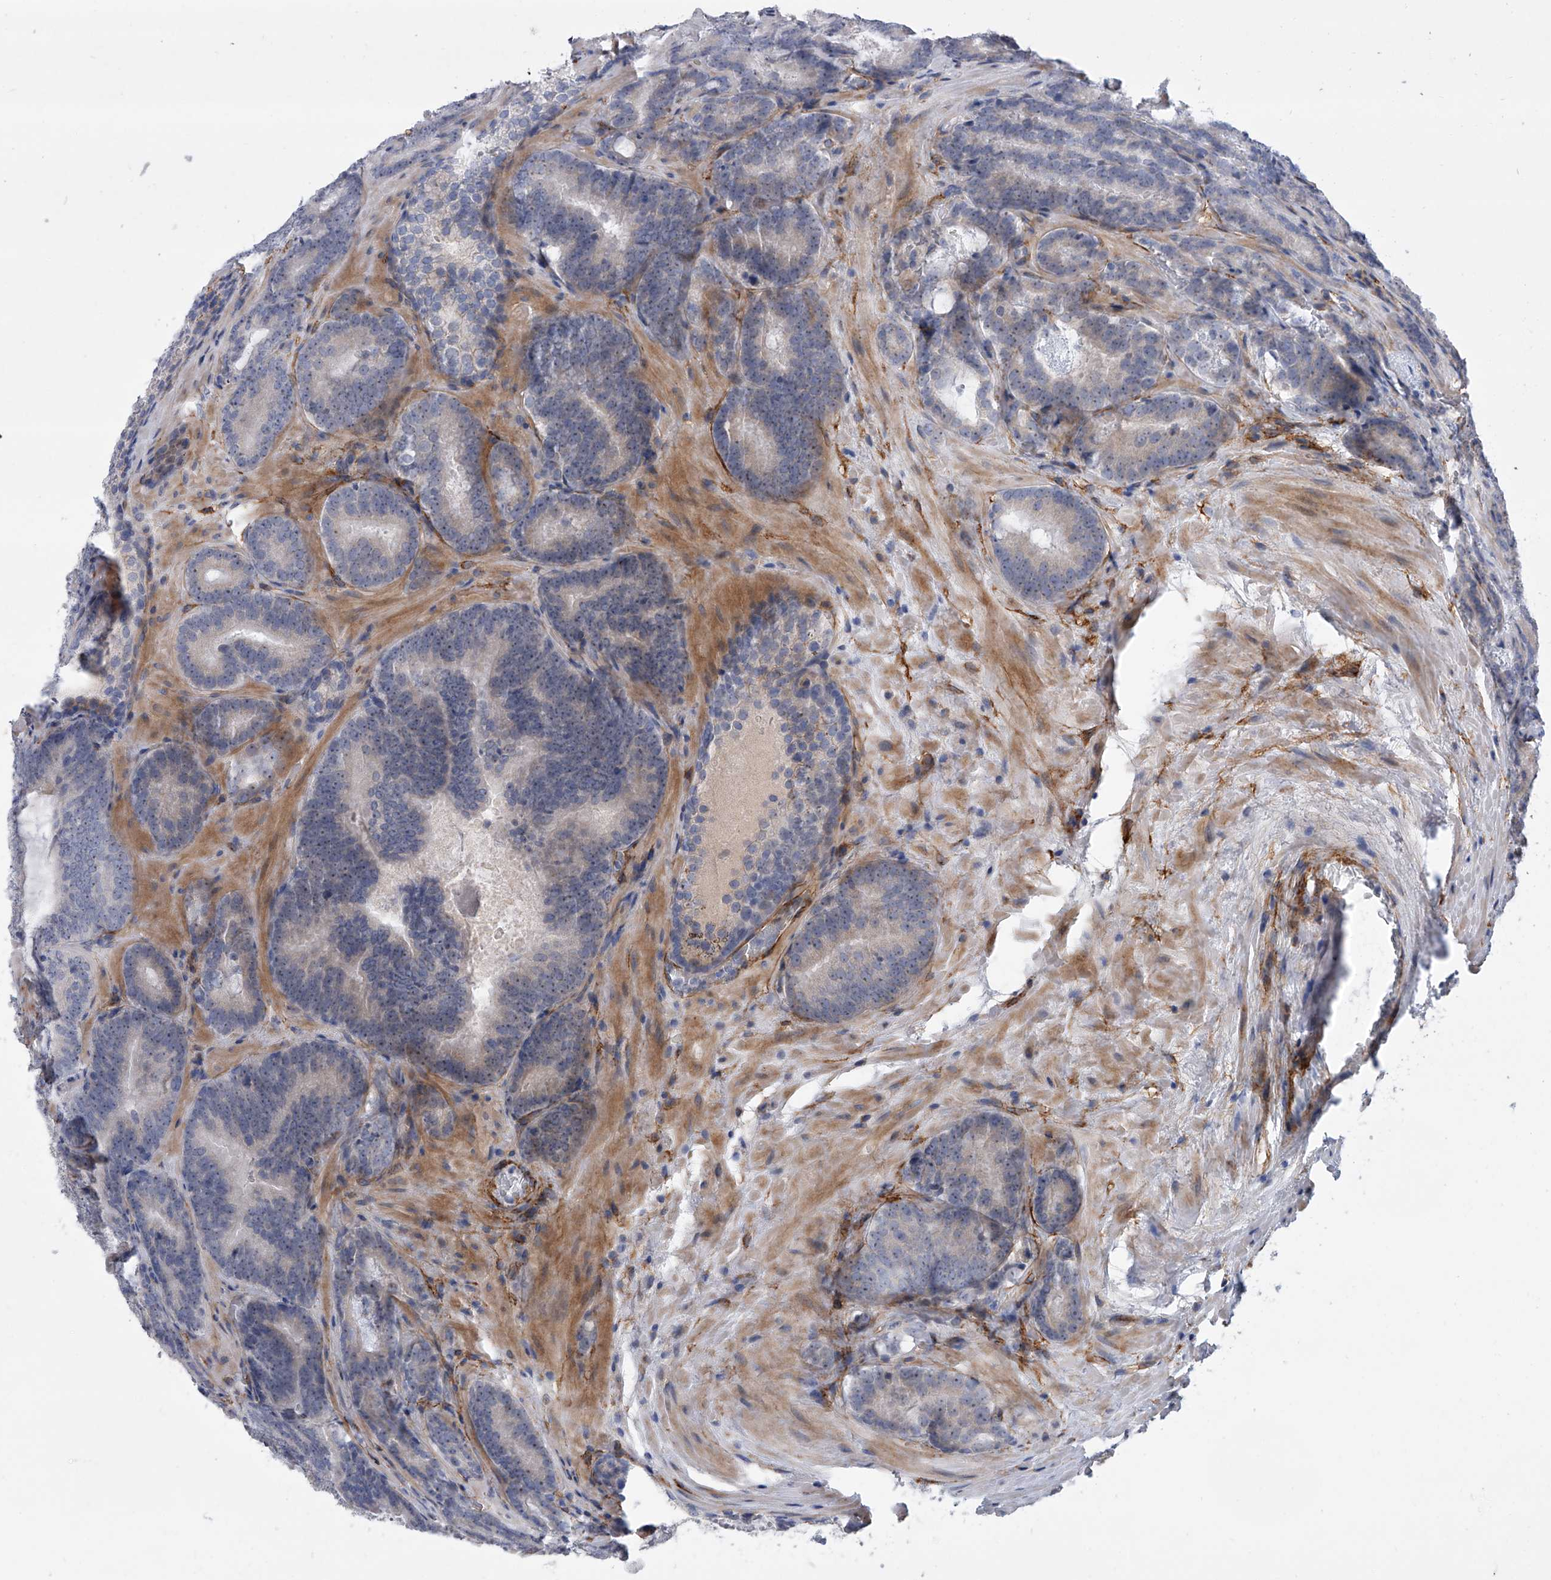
{"staining": {"intensity": "negative", "quantity": "none", "location": "none"}, "tissue": "prostate cancer", "cell_type": "Tumor cells", "image_type": "cancer", "snomed": [{"axis": "morphology", "description": "Adenocarcinoma, High grade"}, {"axis": "topography", "description": "Prostate"}], "caption": "This is an immunohistochemistry (IHC) histopathology image of prostate adenocarcinoma (high-grade). There is no expression in tumor cells.", "gene": "ALG14", "patient": {"sex": "male", "age": 66}}